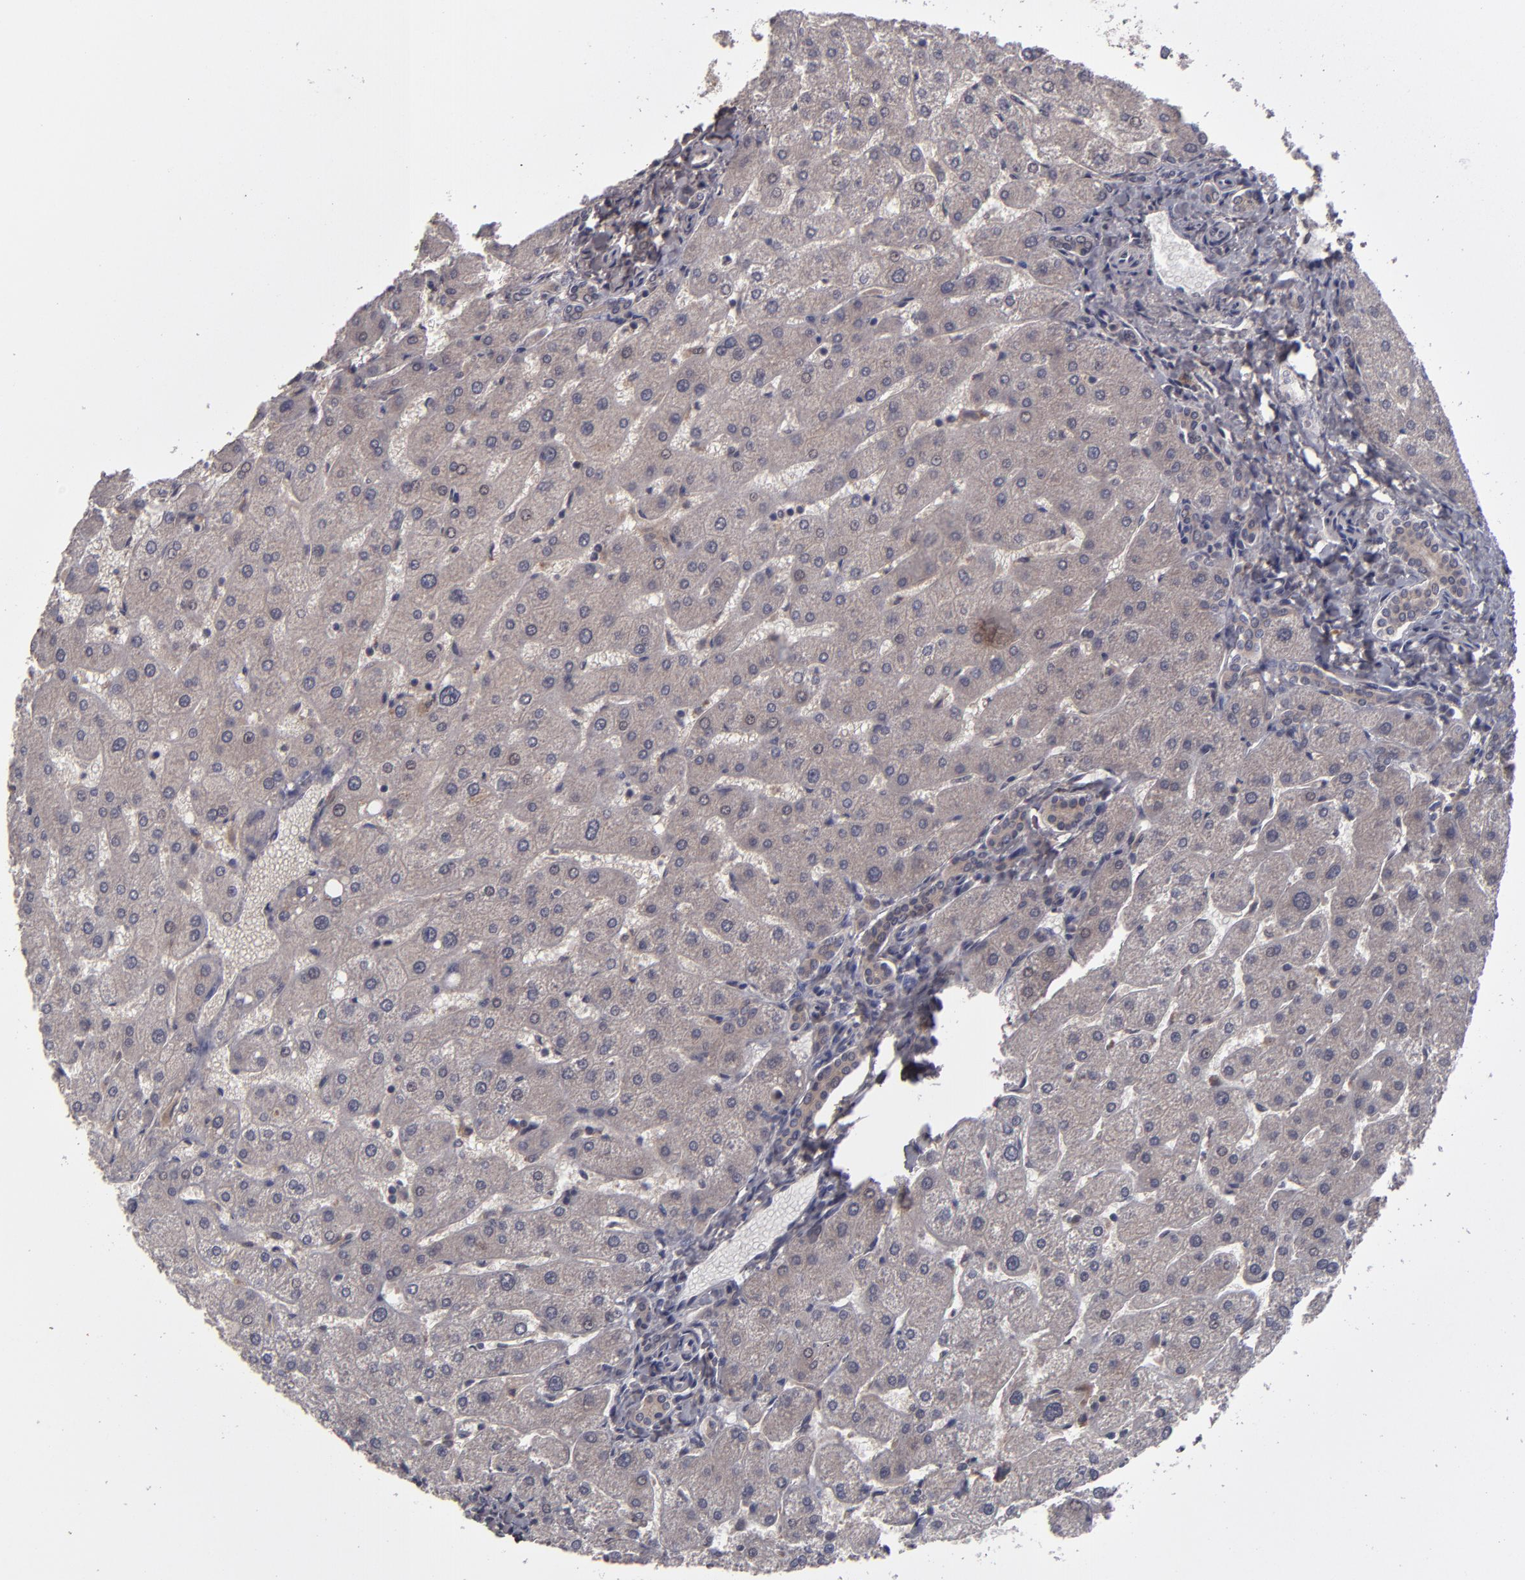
{"staining": {"intensity": "weak", "quantity": ">75%", "location": "cytoplasmic/membranous"}, "tissue": "liver", "cell_type": "Cholangiocytes", "image_type": "normal", "snomed": [{"axis": "morphology", "description": "Normal tissue, NOS"}, {"axis": "topography", "description": "Liver"}], "caption": "Protein expression analysis of normal human liver reveals weak cytoplasmic/membranous positivity in approximately >75% of cholangiocytes.", "gene": "TYMS", "patient": {"sex": "male", "age": 67}}